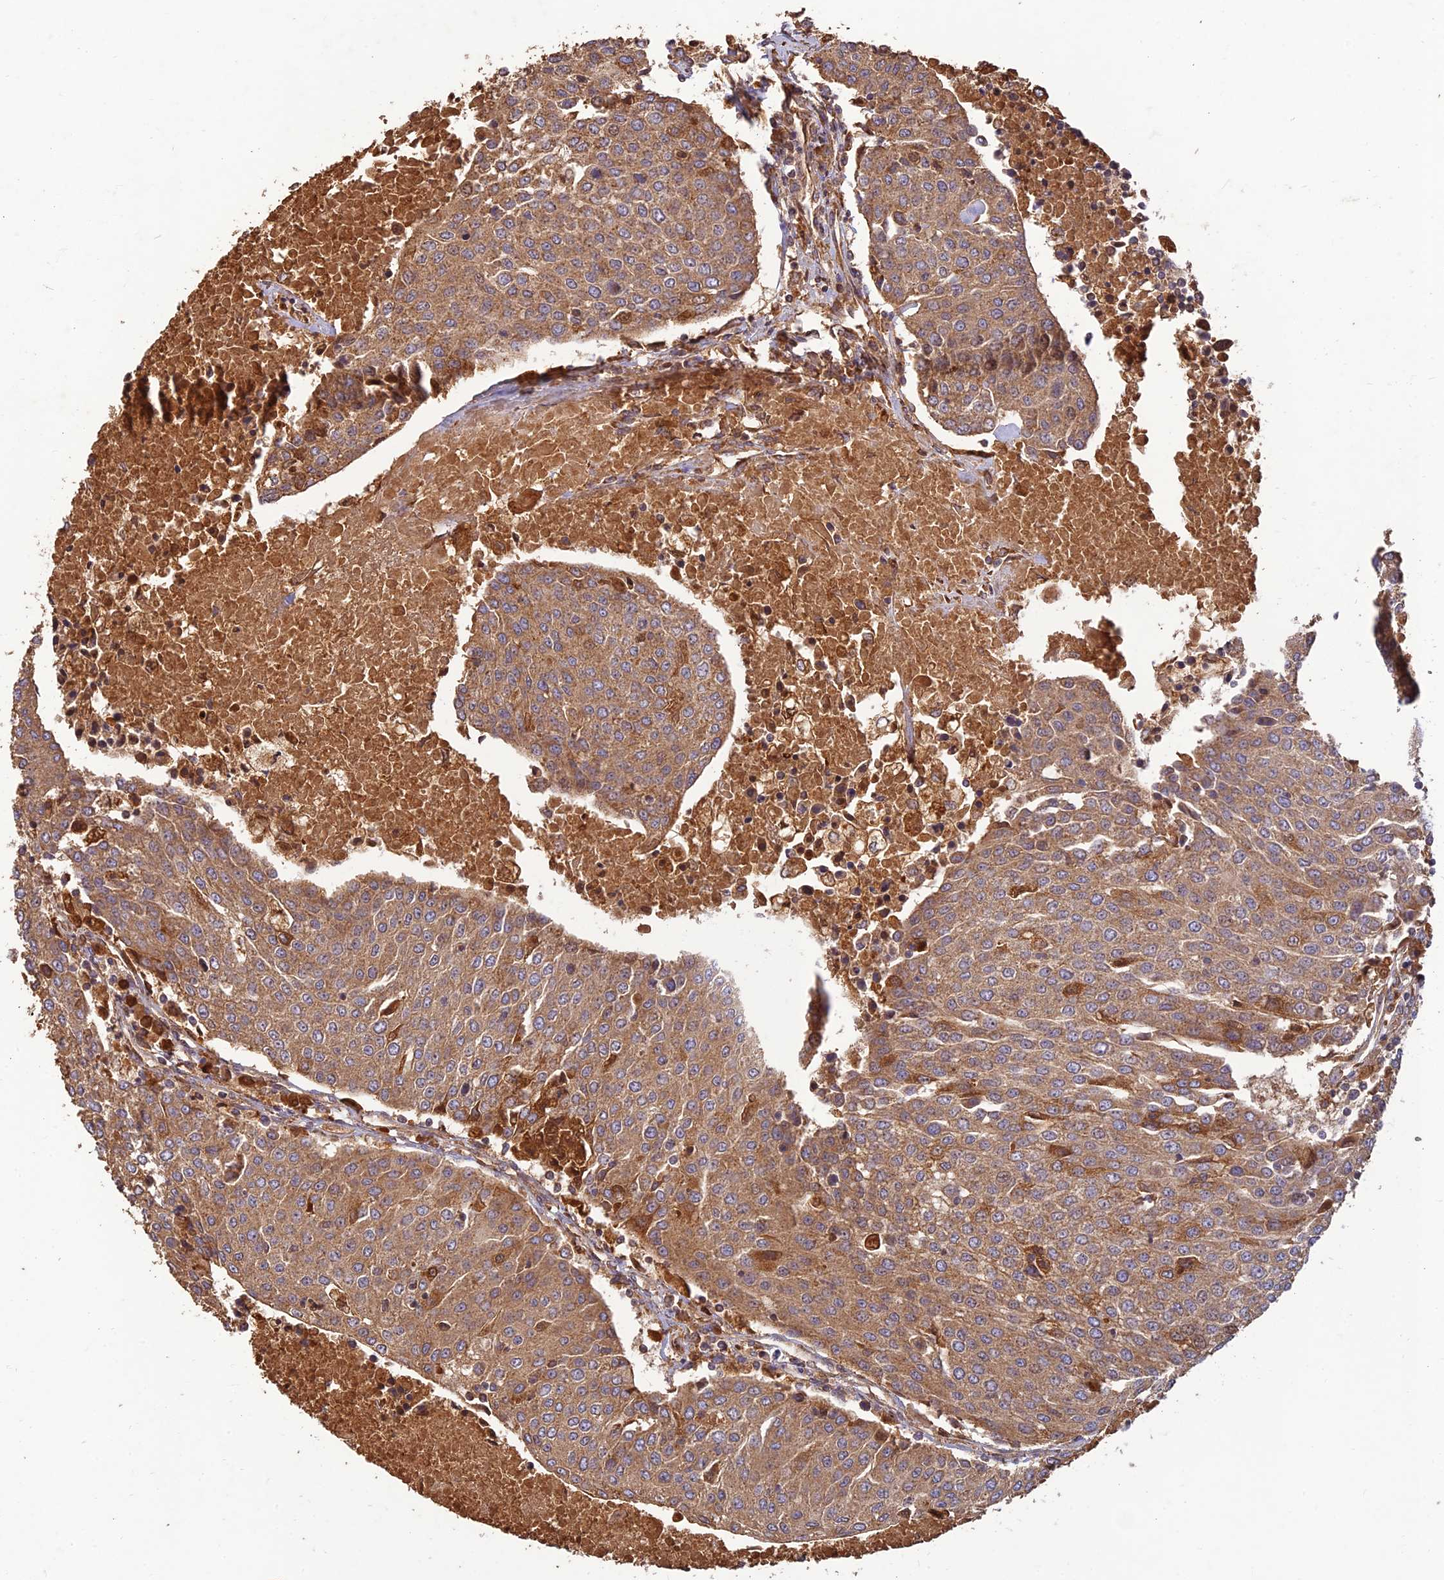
{"staining": {"intensity": "moderate", "quantity": "25%-75%", "location": "cytoplasmic/membranous"}, "tissue": "urothelial cancer", "cell_type": "Tumor cells", "image_type": "cancer", "snomed": [{"axis": "morphology", "description": "Urothelial carcinoma, High grade"}, {"axis": "topography", "description": "Urinary bladder"}], "caption": "Human urothelial carcinoma (high-grade) stained with a protein marker displays moderate staining in tumor cells.", "gene": "CORO1C", "patient": {"sex": "female", "age": 85}}